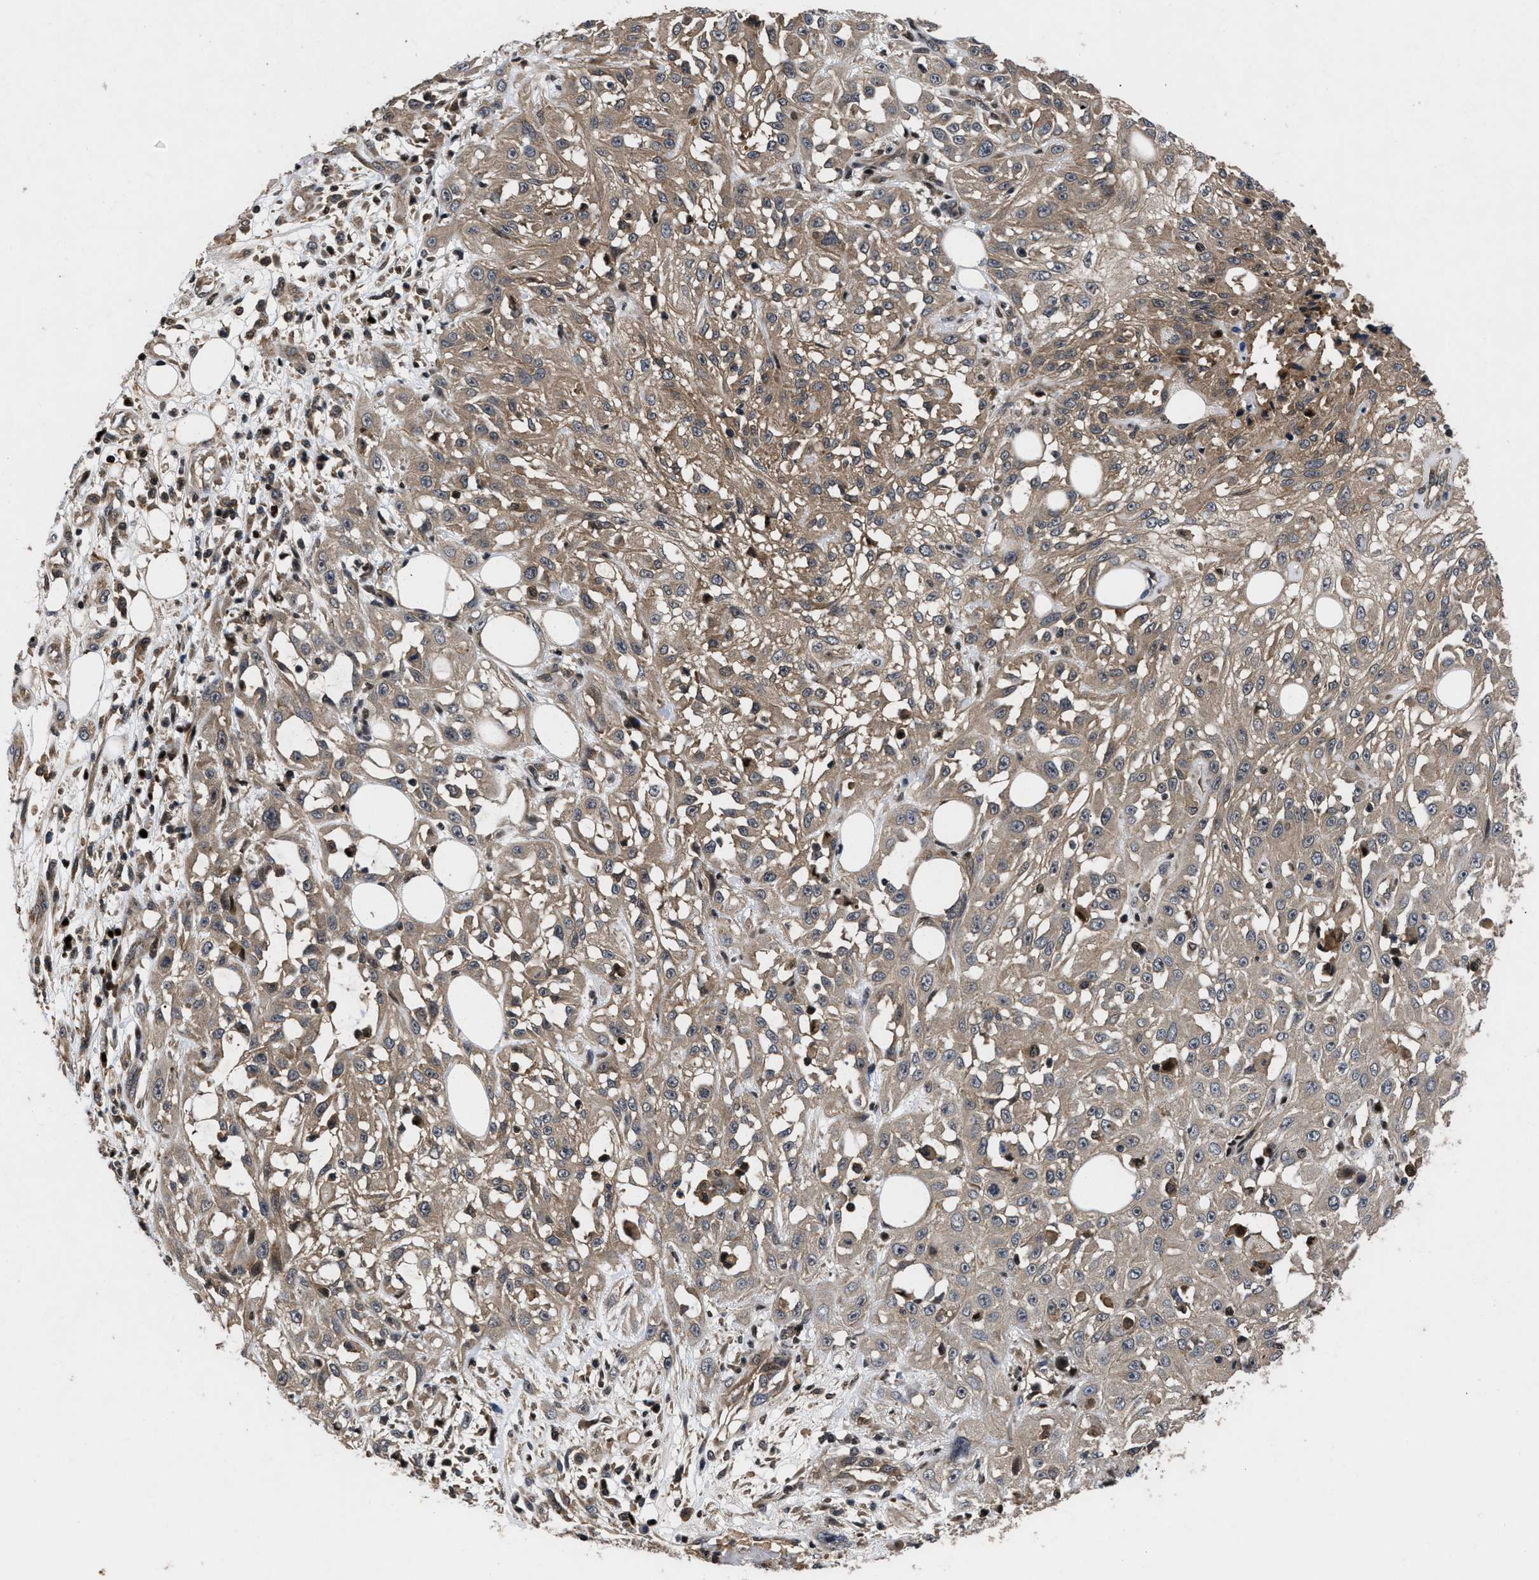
{"staining": {"intensity": "moderate", "quantity": ">75%", "location": "cytoplasmic/membranous"}, "tissue": "skin cancer", "cell_type": "Tumor cells", "image_type": "cancer", "snomed": [{"axis": "morphology", "description": "Squamous cell carcinoma, NOS"}, {"axis": "morphology", "description": "Squamous cell carcinoma, metastatic, NOS"}, {"axis": "topography", "description": "Skin"}, {"axis": "topography", "description": "Lymph node"}], "caption": "An image of human skin squamous cell carcinoma stained for a protein demonstrates moderate cytoplasmic/membranous brown staining in tumor cells. (brown staining indicates protein expression, while blue staining denotes nuclei).", "gene": "FAM200A", "patient": {"sex": "male", "age": 75}}